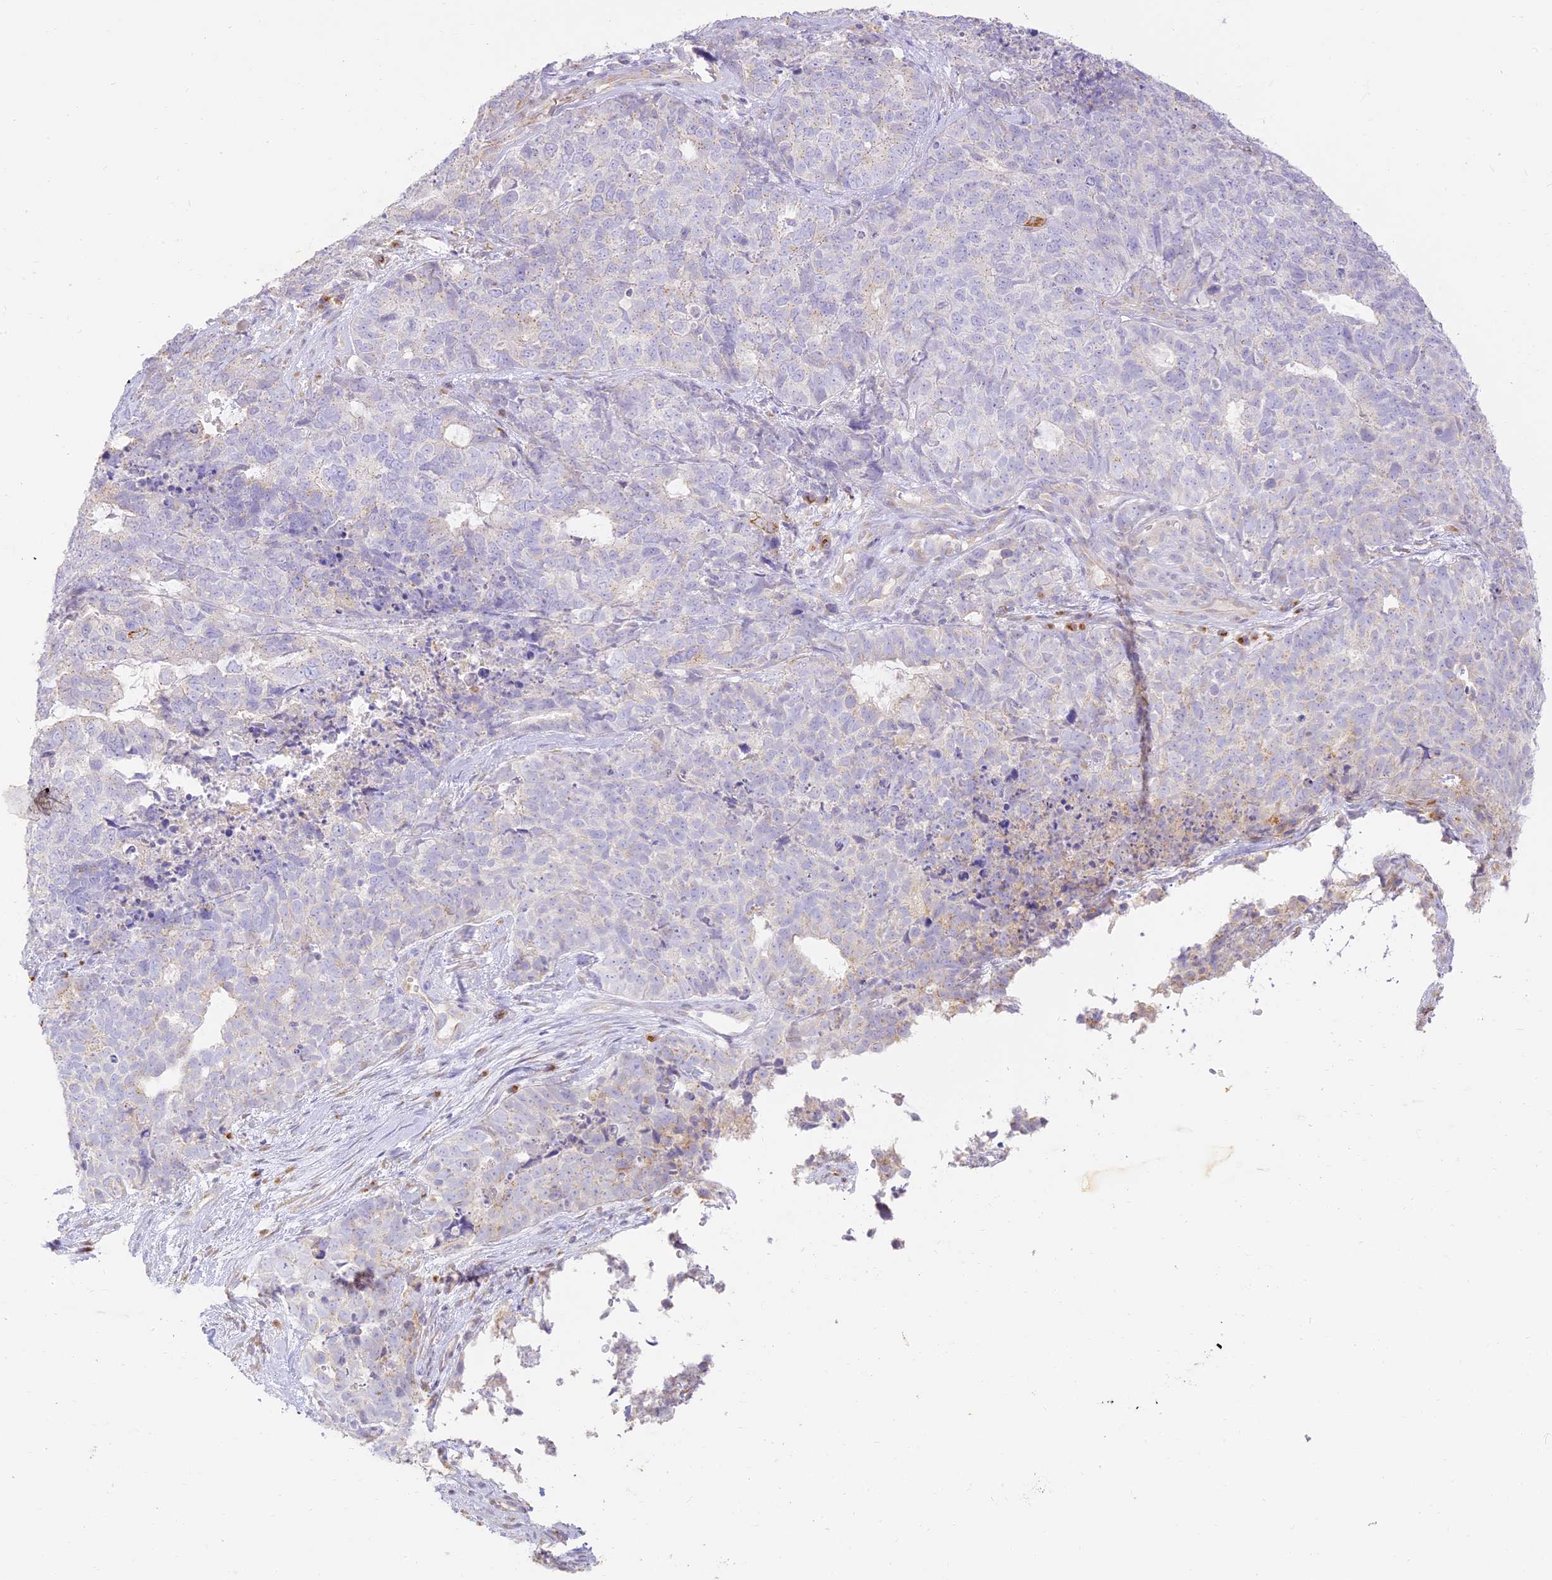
{"staining": {"intensity": "negative", "quantity": "none", "location": "none"}, "tissue": "cervical cancer", "cell_type": "Tumor cells", "image_type": "cancer", "snomed": [{"axis": "morphology", "description": "Squamous cell carcinoma, NOS"}, {"axis": "topography", "description": "Cervix"}], "caption": "A micrograph of cervical cancer stained for a protein displays no brown staining in tumor cells.", "gene": "SEC13", "patient": {"sex": "female", "age": 63}}